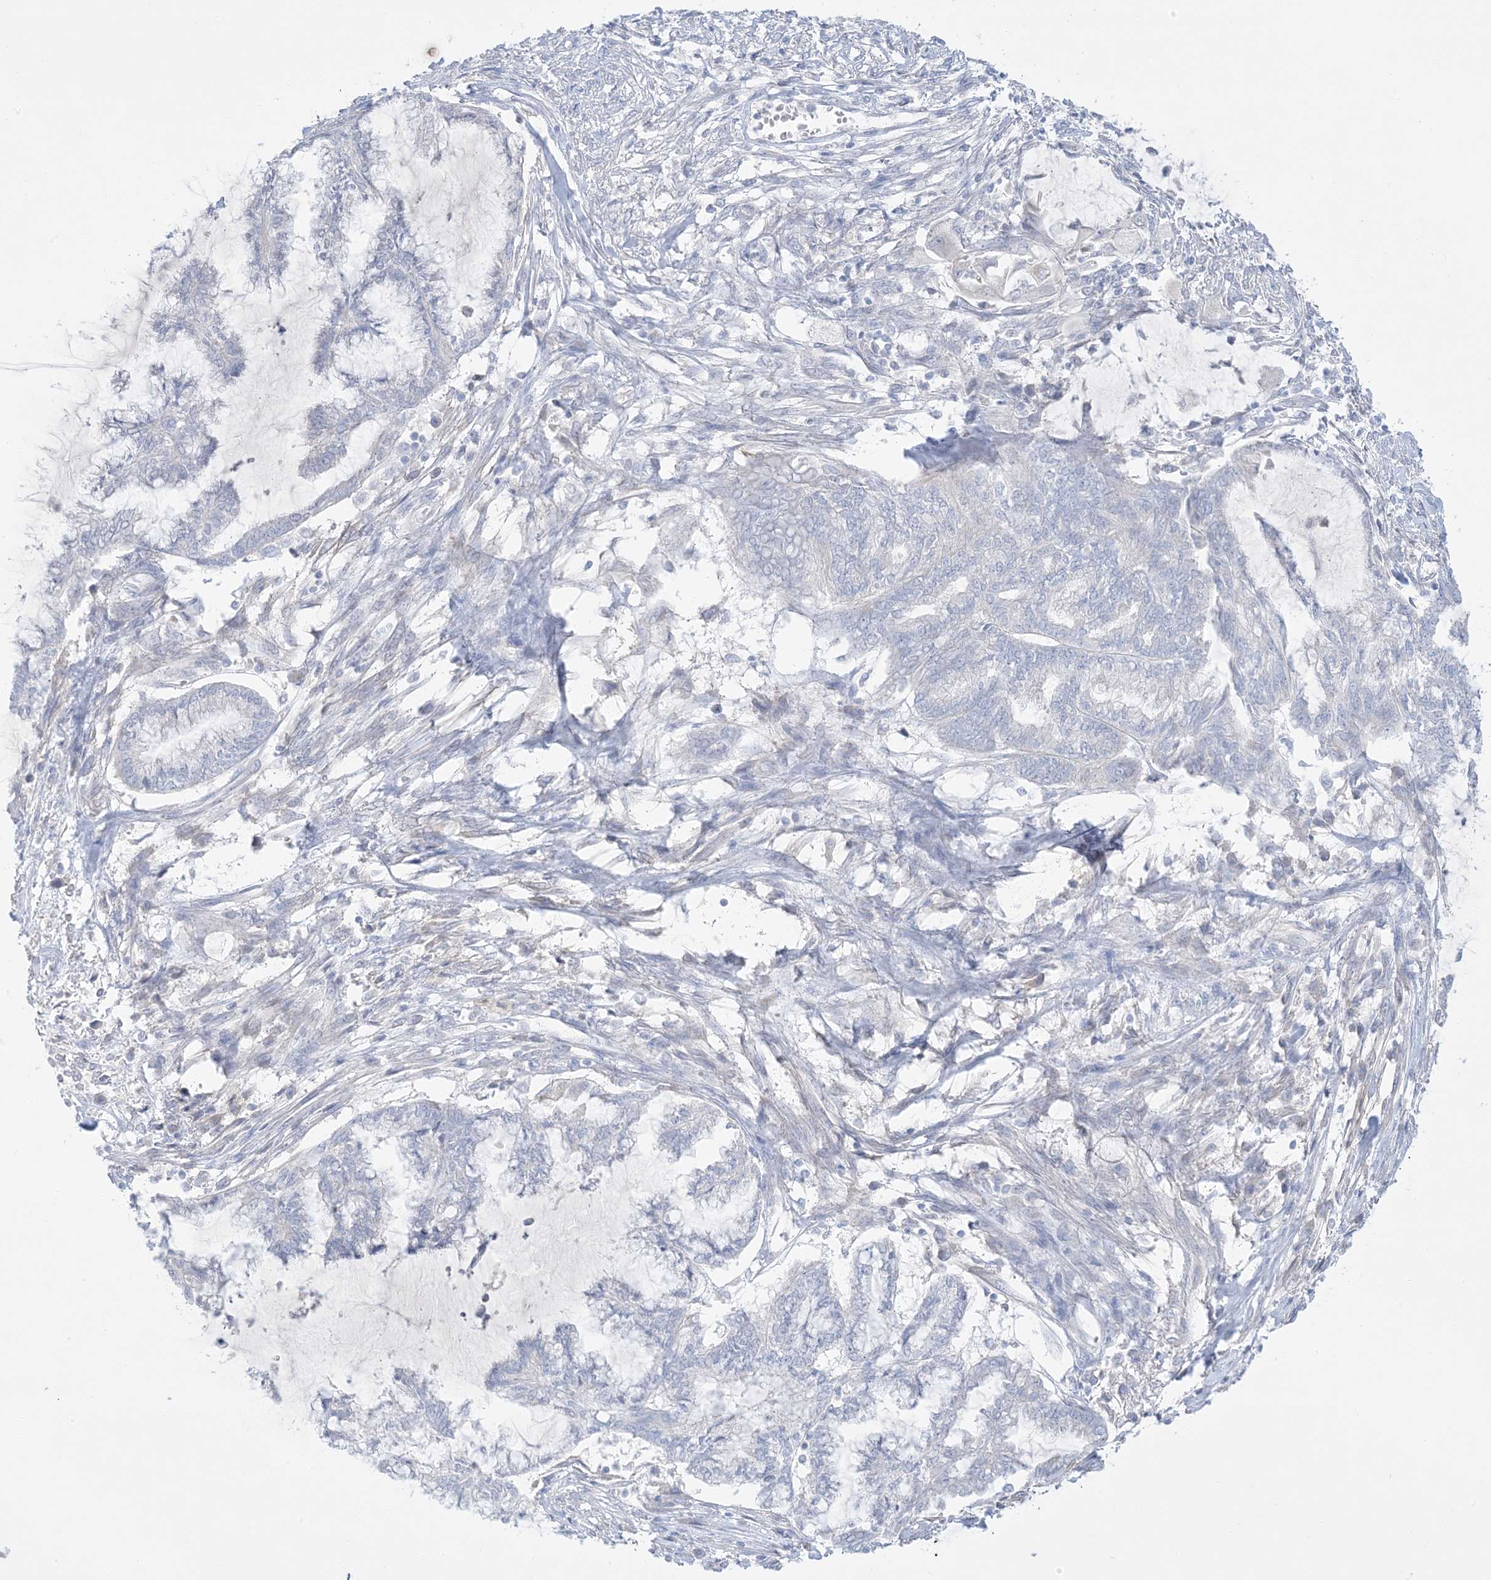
{"staining": {"intensity": "negative", "quantity": "none", "location": "none"}, "tissue": "endometrial cancer", "cell_type": "Tumor cells", "image_type": "cancer", "snomed": [{"axis": "morphology", "description": "Adenocarcinoma, NOS"}, {"axis": "topography", "description": "Endometrium"}], "caption": "Immunohistochemistry image of endometrial cancer (adenocarcinoma) stained for a protein (brown), which displays no staining in tumor cells.", "gene": "FAM184A", "patient": {"sex": "female", "age": 86}}